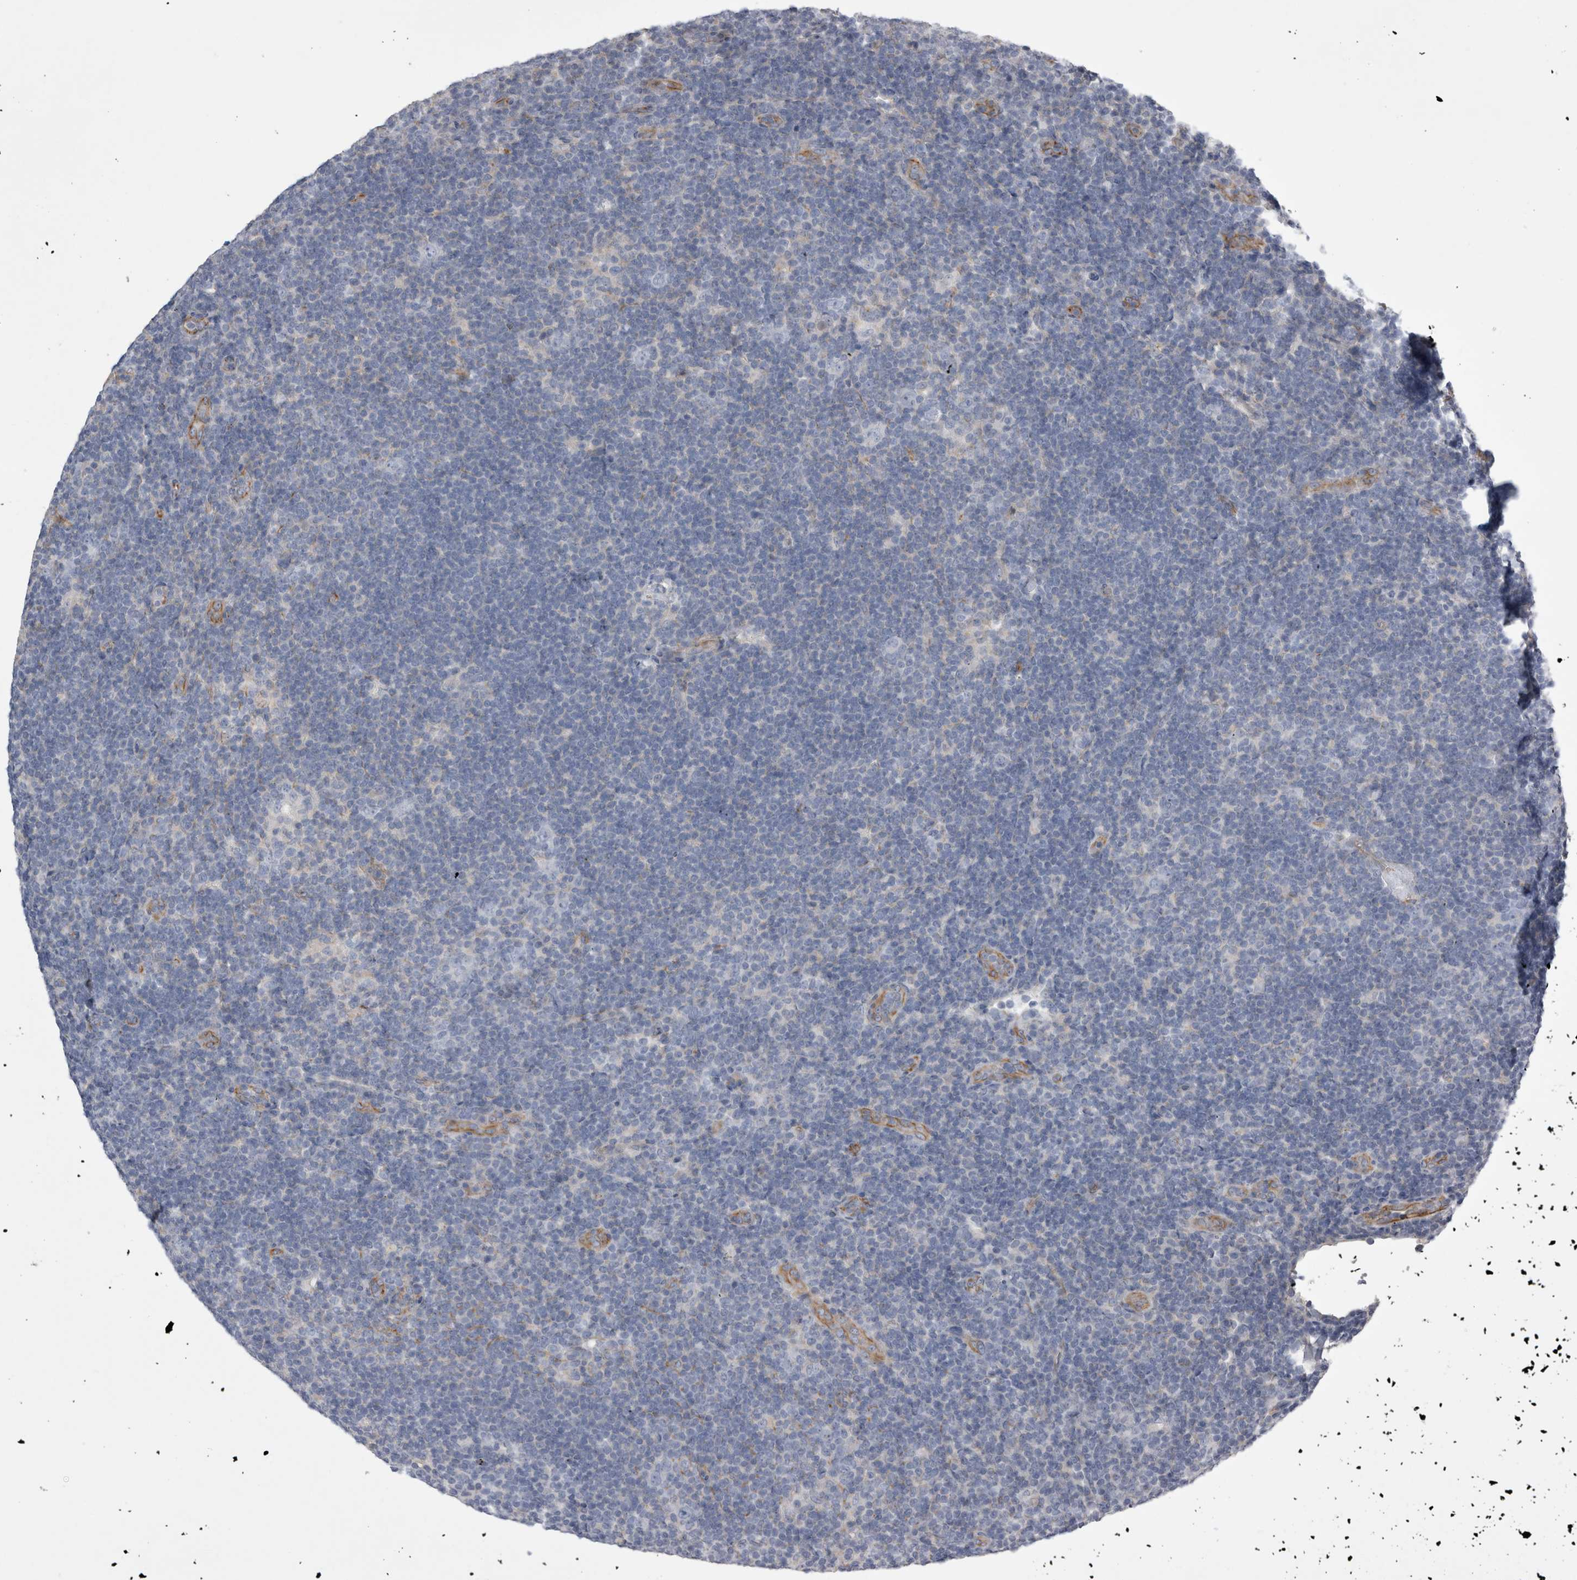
{"staining": {"intensity": "negative", "quantity": "none", "location": "none"}, "tissue": "lymphoma", "cell_type": "Tumor cells", "image_type": "cancer", "snomed": [{"axis": "morphology", "description": "Hodgkin's disease, NOS"}, {"axis": "topography", "description": "Lymph node"}], "caption": "This is an immunohistochemistry micrograph of human lymphoma. There is no expression in tumor cells.", "gene": "STRADB", "patient": {"sex": "female", "age": 57}}